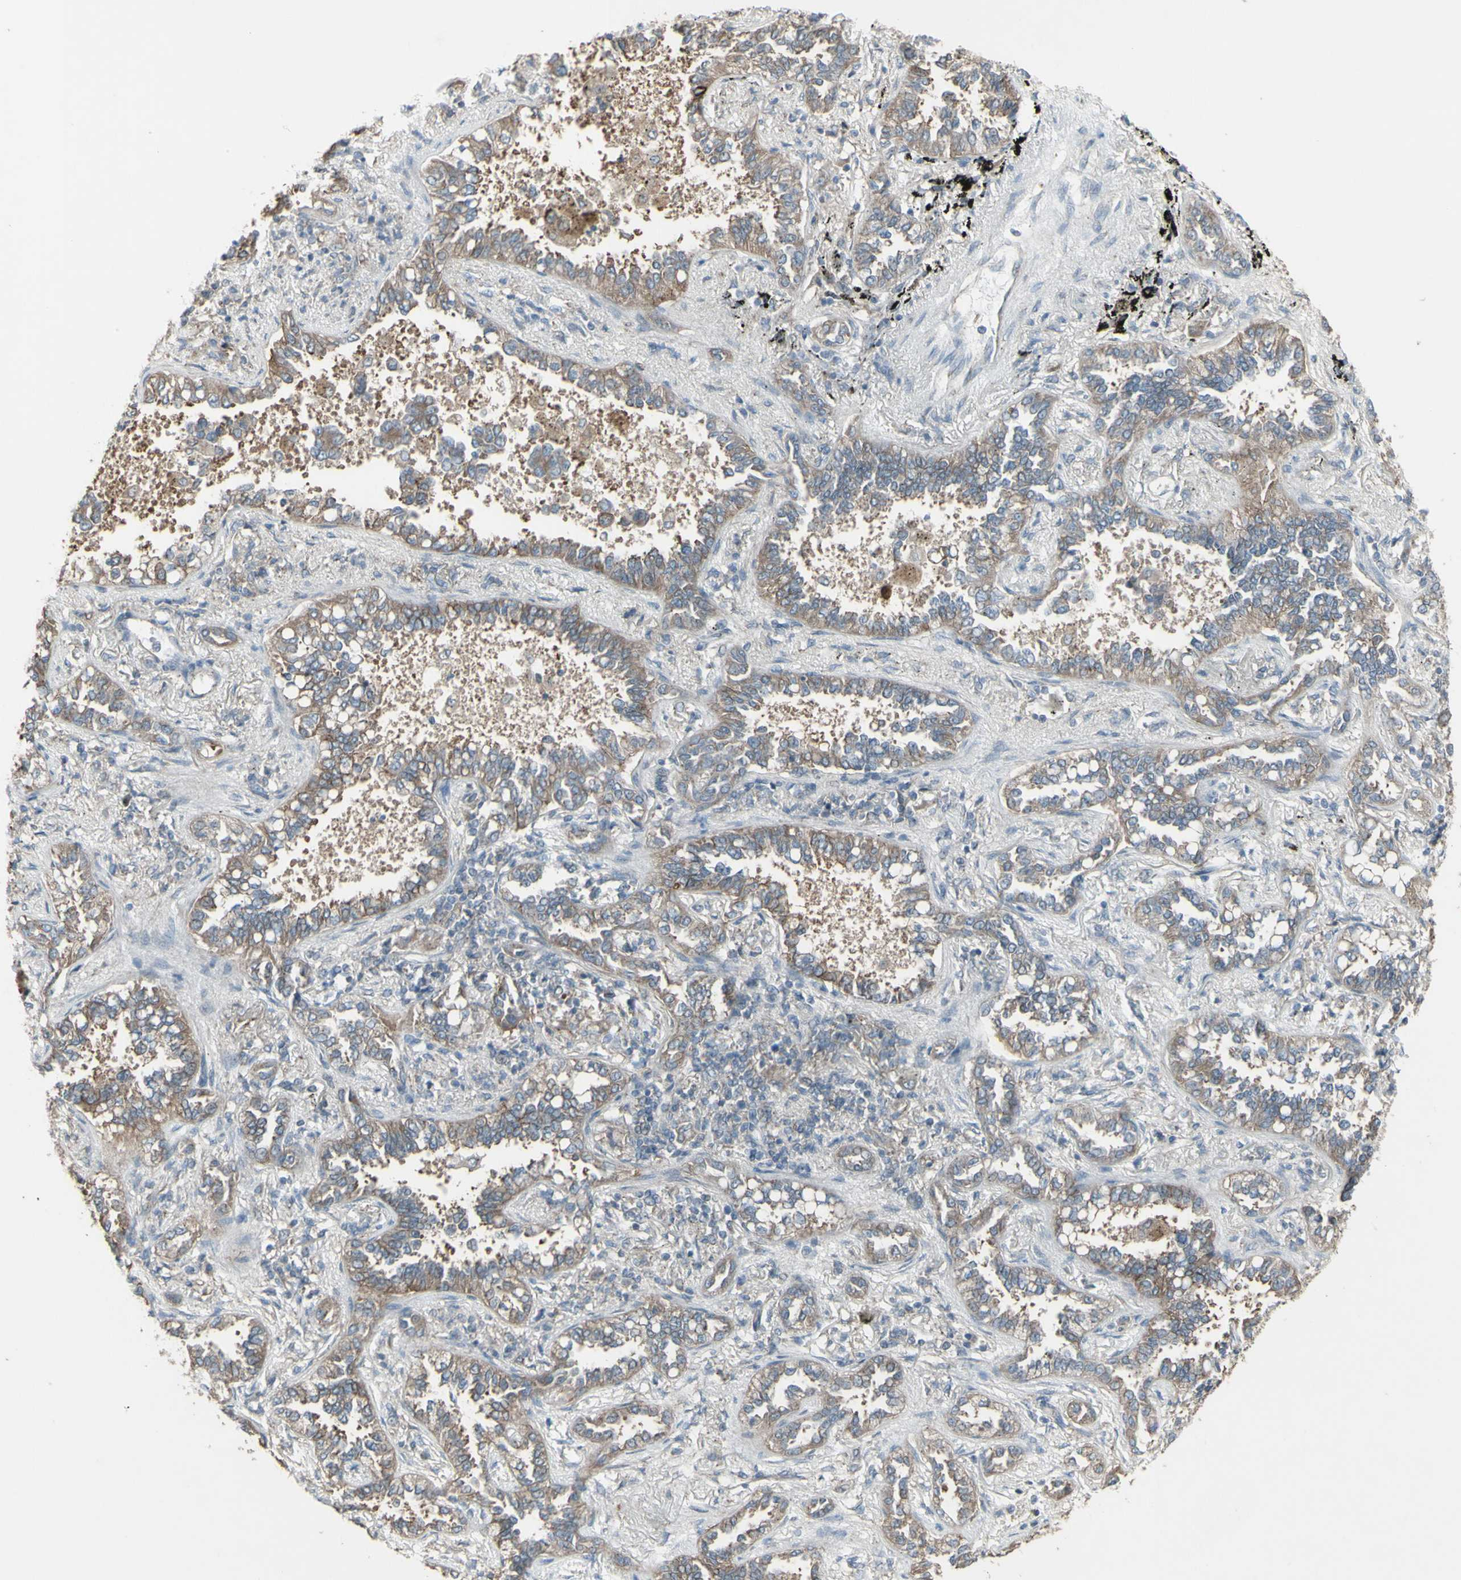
{"staining": {"intensity": "weak", "quantity": ">75%", "location": "cytoplasmic/membranous"}, "tissue": "lung cancer", "cell_type": "Tumor cells", "image_type": "cancer", "snomed": [{"axis": "morphology", "description": "Normal tissue, NOS"}, {"axis": "morphology", "description": "Adenocarcinoma, NOS"}, {"axis": "topography", "description": "Lung"}], "caption": "Adenocarcinoma (lung) stained with immunohistochemistry shows weak cytoplasmic/membranous staining in approximately >75% of tumor cells.", "gene": "FXYD3", "patient": {"sex": "male", "age": 59}}